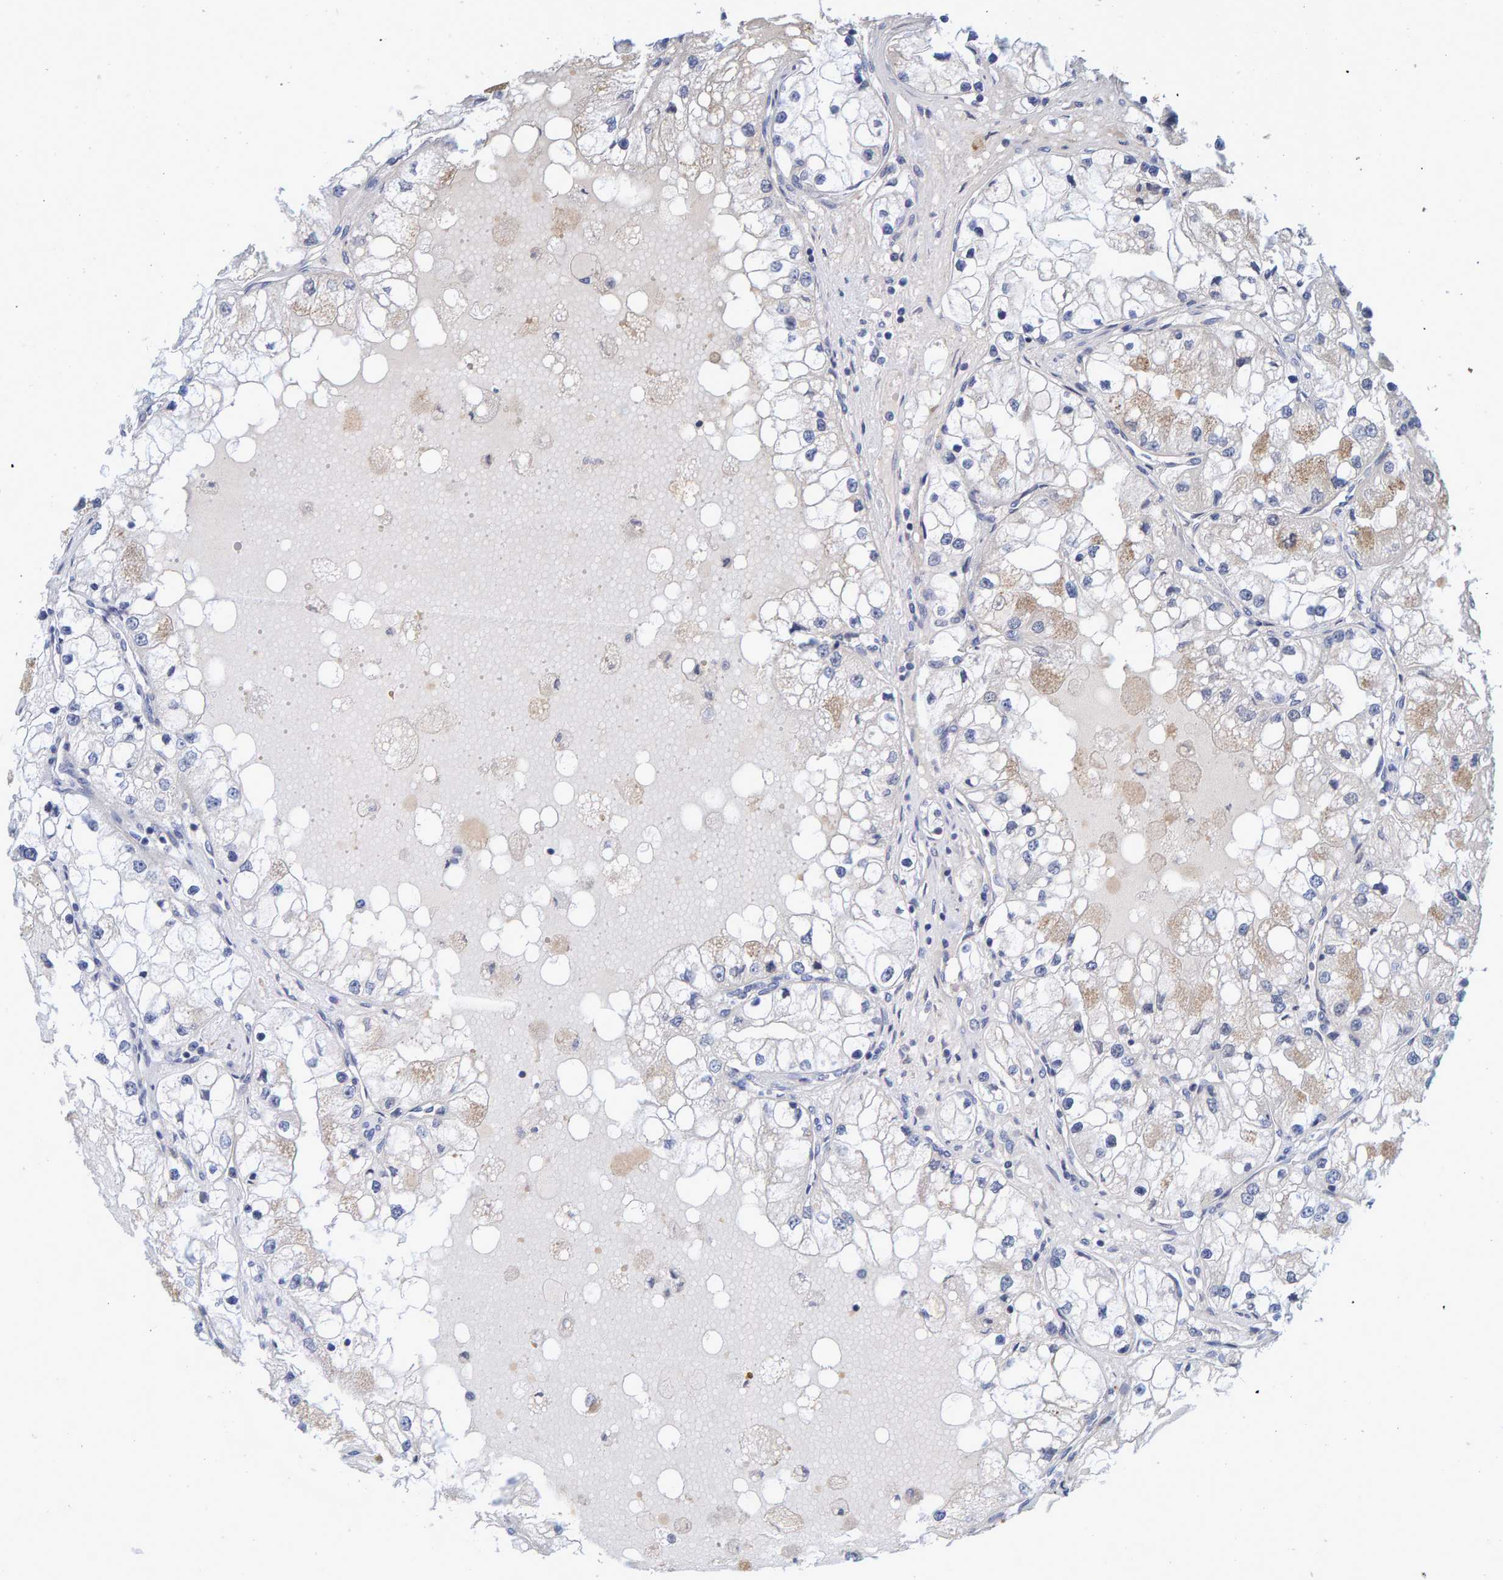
{"staining": {"intensity": "negative", "quantity": "none", "location": "none"}, "tissue": "renal cancer", "cell_type": "Tumor cells", "image_type": "cancer", "snomed": [{"axis": "morphology", "description": "Adenocarcinoma, NOS"}, {"axis": "topography", "description": "Kidney"}], "caption": "Adenocarcinoma (renal) was stained to show a protein in brown. There is no significant expression in tumor cells.", "gene": "ZNF77", "patient": {"sex": "male", "age": 68}}